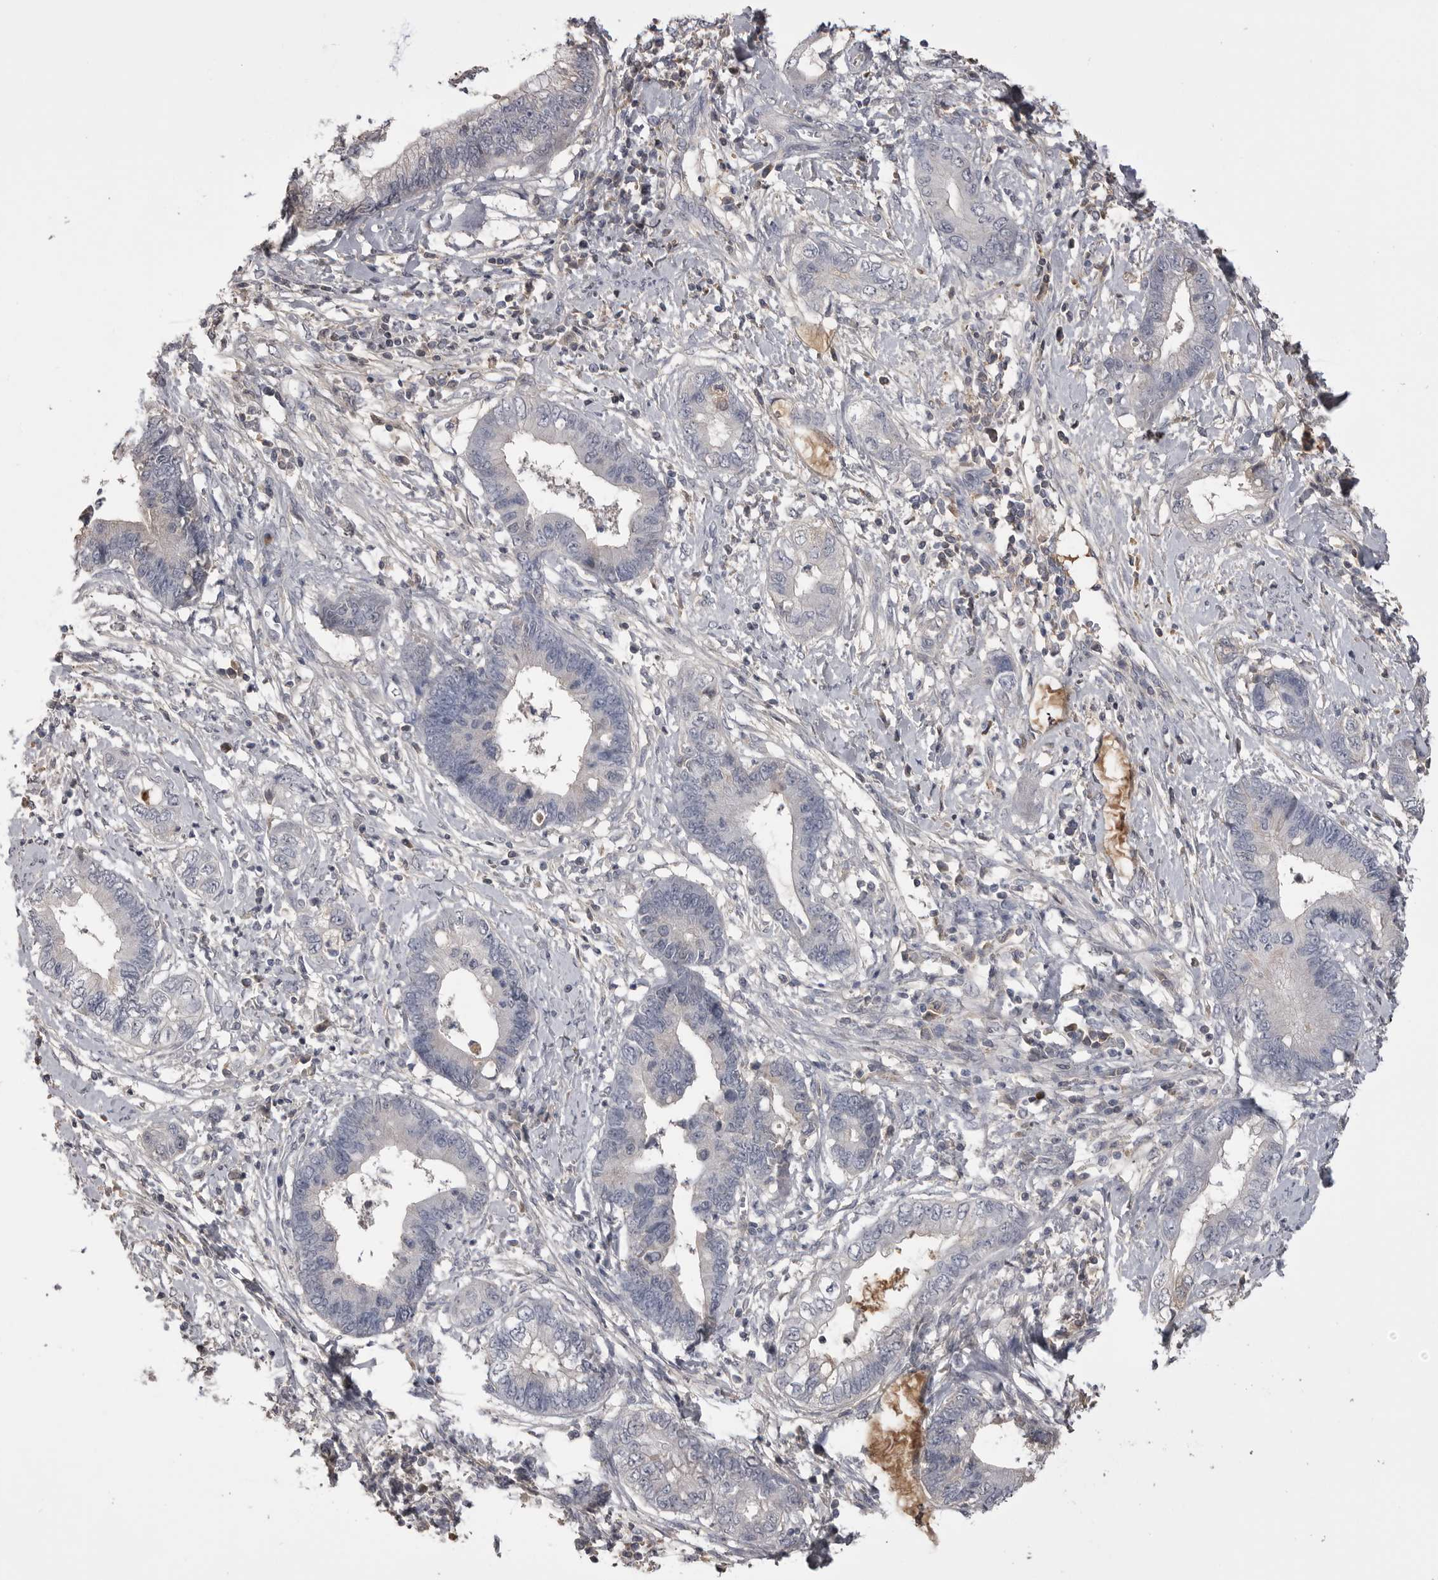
{"staining": {"intensity": "moderate", "quantity": "<25%", "location": "cytoplasmic/membranous"}, "tissue": "cervical cancer", "cell_type": "Tumor cells", "image_type": "cancer", "snomed": [{"axis": "morphology", "description": "Adenocarcinoma, NOS"}, {"axis": "topography", "description": "Cervix"}], "caption": "Immunohistochemistry (IHC) of human cervical adenocarcinoma demonstrates low levels of moderate cytoplasmic/membranous staining in approximately <25% of tumor cells.", "gene": "AHSG", "patient": {"sex": "female", "age": 44}}